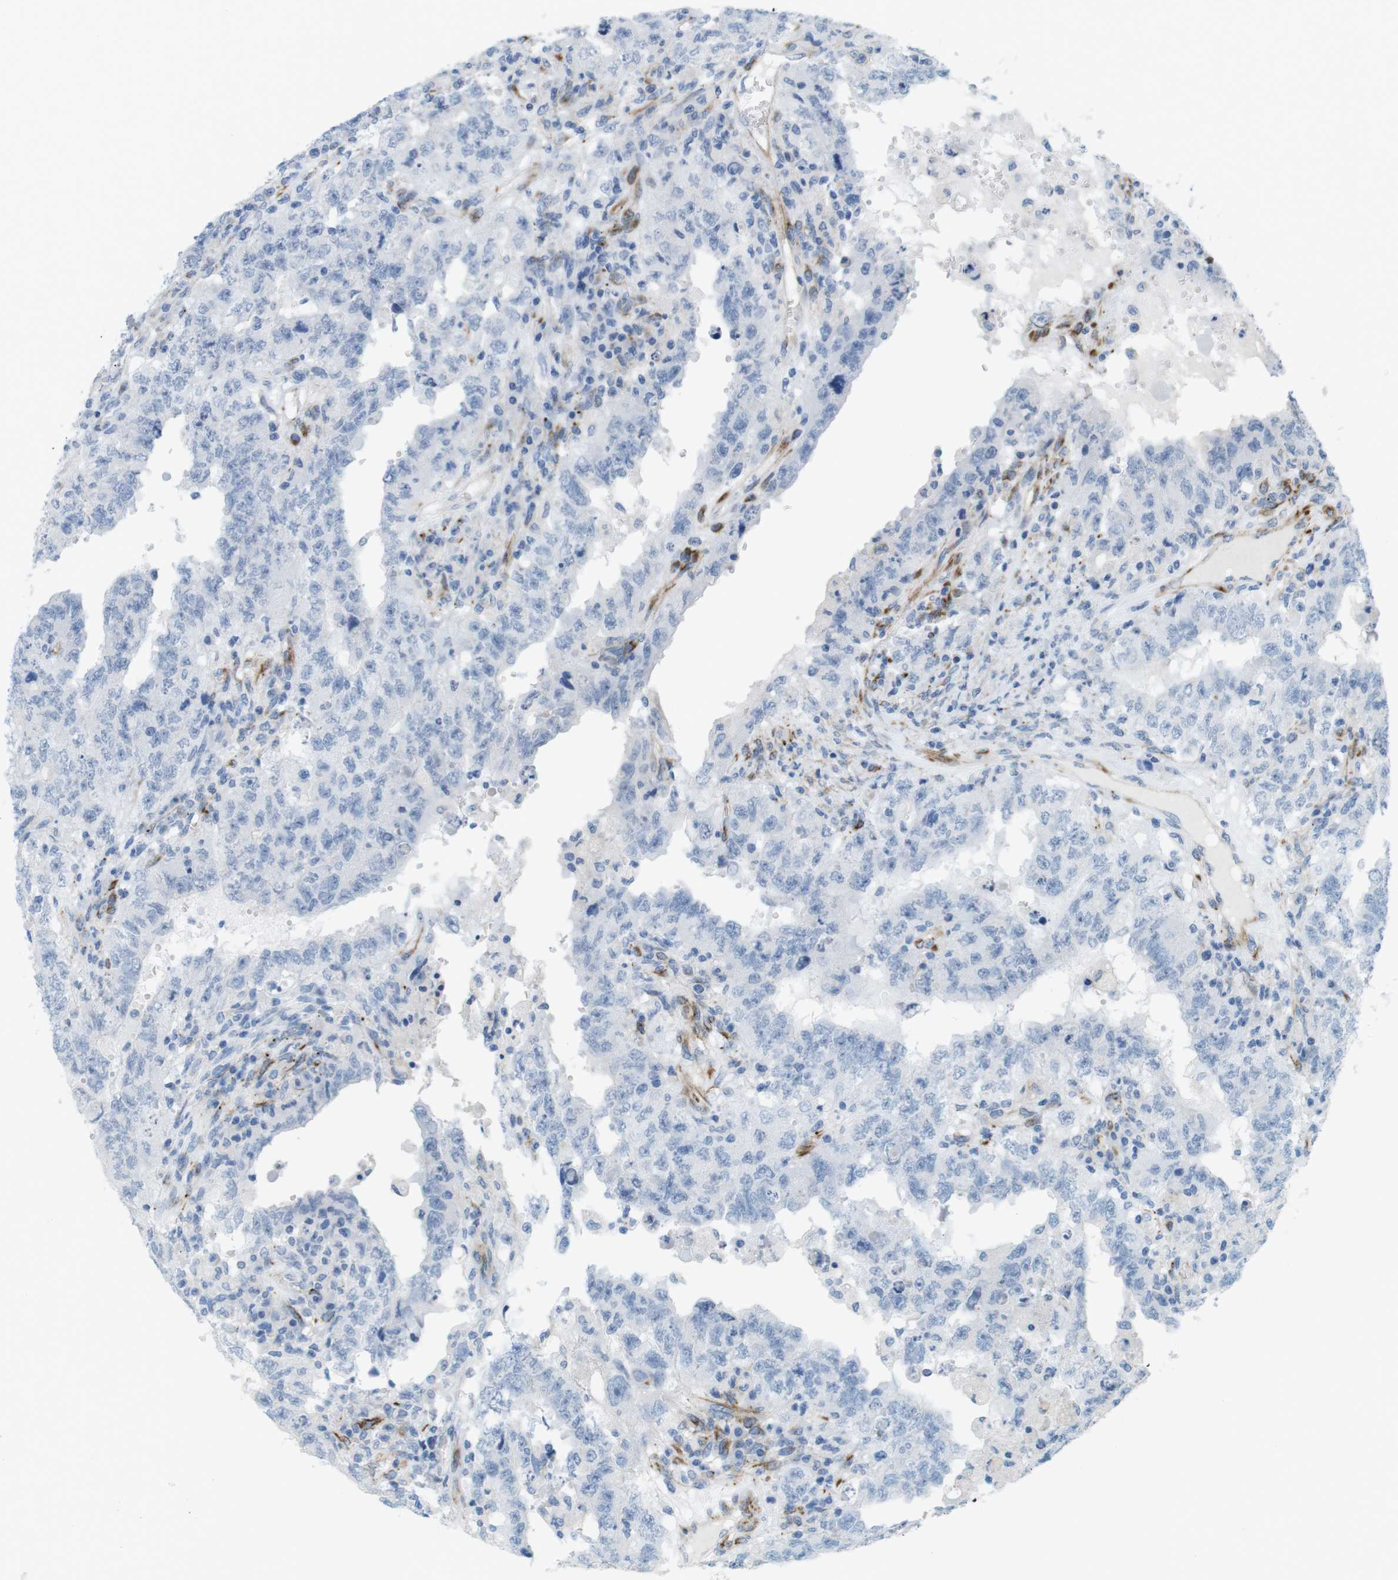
{"staining": {"intensity": "negative", "quantity": "none", "location": "none"}, "tissue": "testis cancer", "cell_type": "Tumor cells", "image_type": "cancer", "snomed": [{"axis": "morphology", "description": "Carcinoma, Embryonal, NOS"}, {"axis": "topography", "description": "Testis"}], "caption": "Immunohistochemical staining of testis cancer displays no significant expression in tumor cells. Brightfield microscopy of immunohistochemistry (IHC) stained with DAB (3,3'-diaminobenzidine) (brown) and hematoxylin (blue), captured at high magnification.", "gene": "MYH9", "patient": {"sex": "male", "age": 26}}